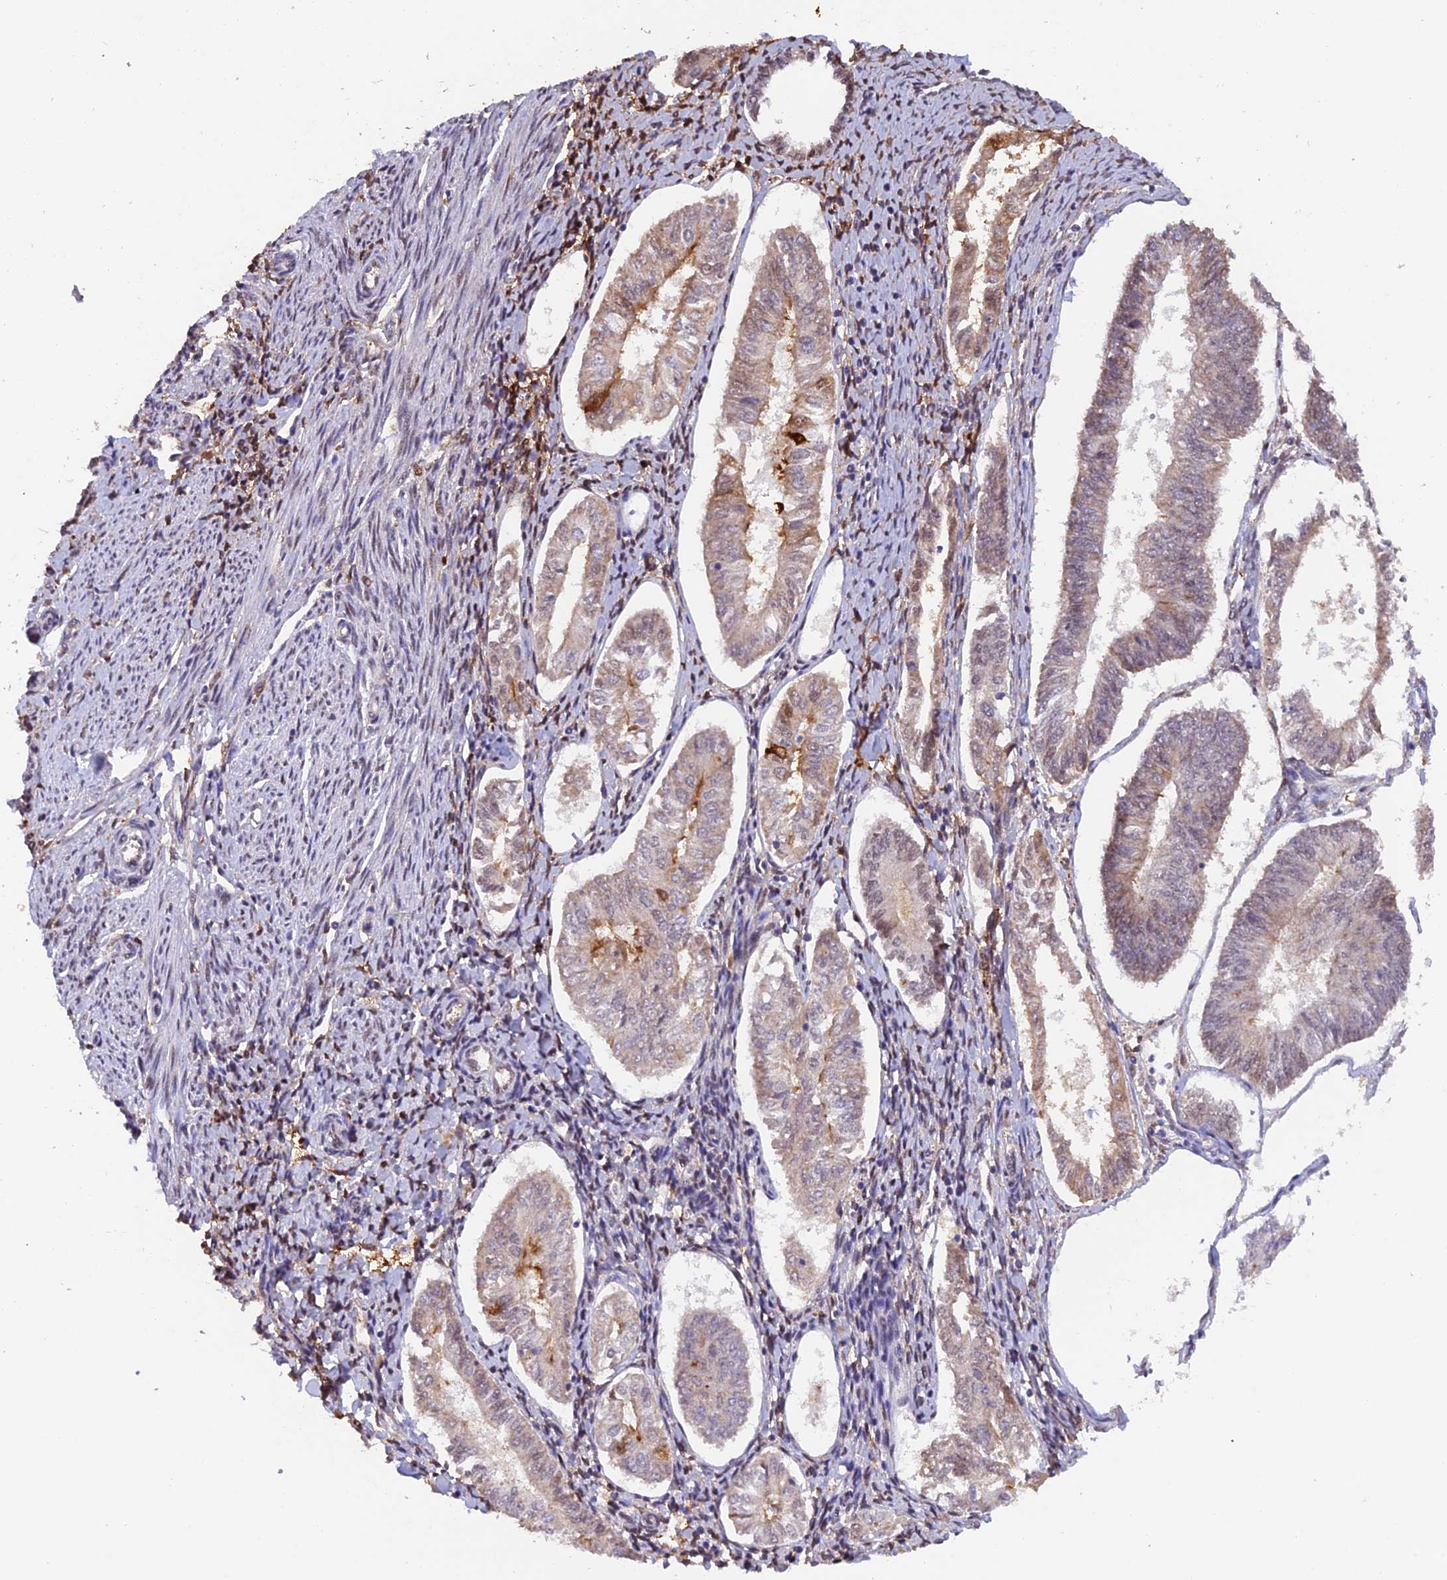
{"staining": {"intensity": "weak", "quantity": "<25%", "location": "cytoplasmic/membranous,nuclear"}, "tissue": "endometrial cancer", "cell_type": "Tumor cells", "image_type": "cancer", "snomed": [{"axis": "morphology", "description": "Adenocarcinoma, NOS"}, {"axis": "topography", "description": "Endometrium"}], "caption": "Immunohistochemistry (IHC) image of human endometrial cancer (adenocarcinoma) stained for a protein (brown), which demonstrates no positivity in tumor cells. Nuclei are stained in blue.", "gene": "MNS1", "patient": {"sex": "female", "age": 58}}